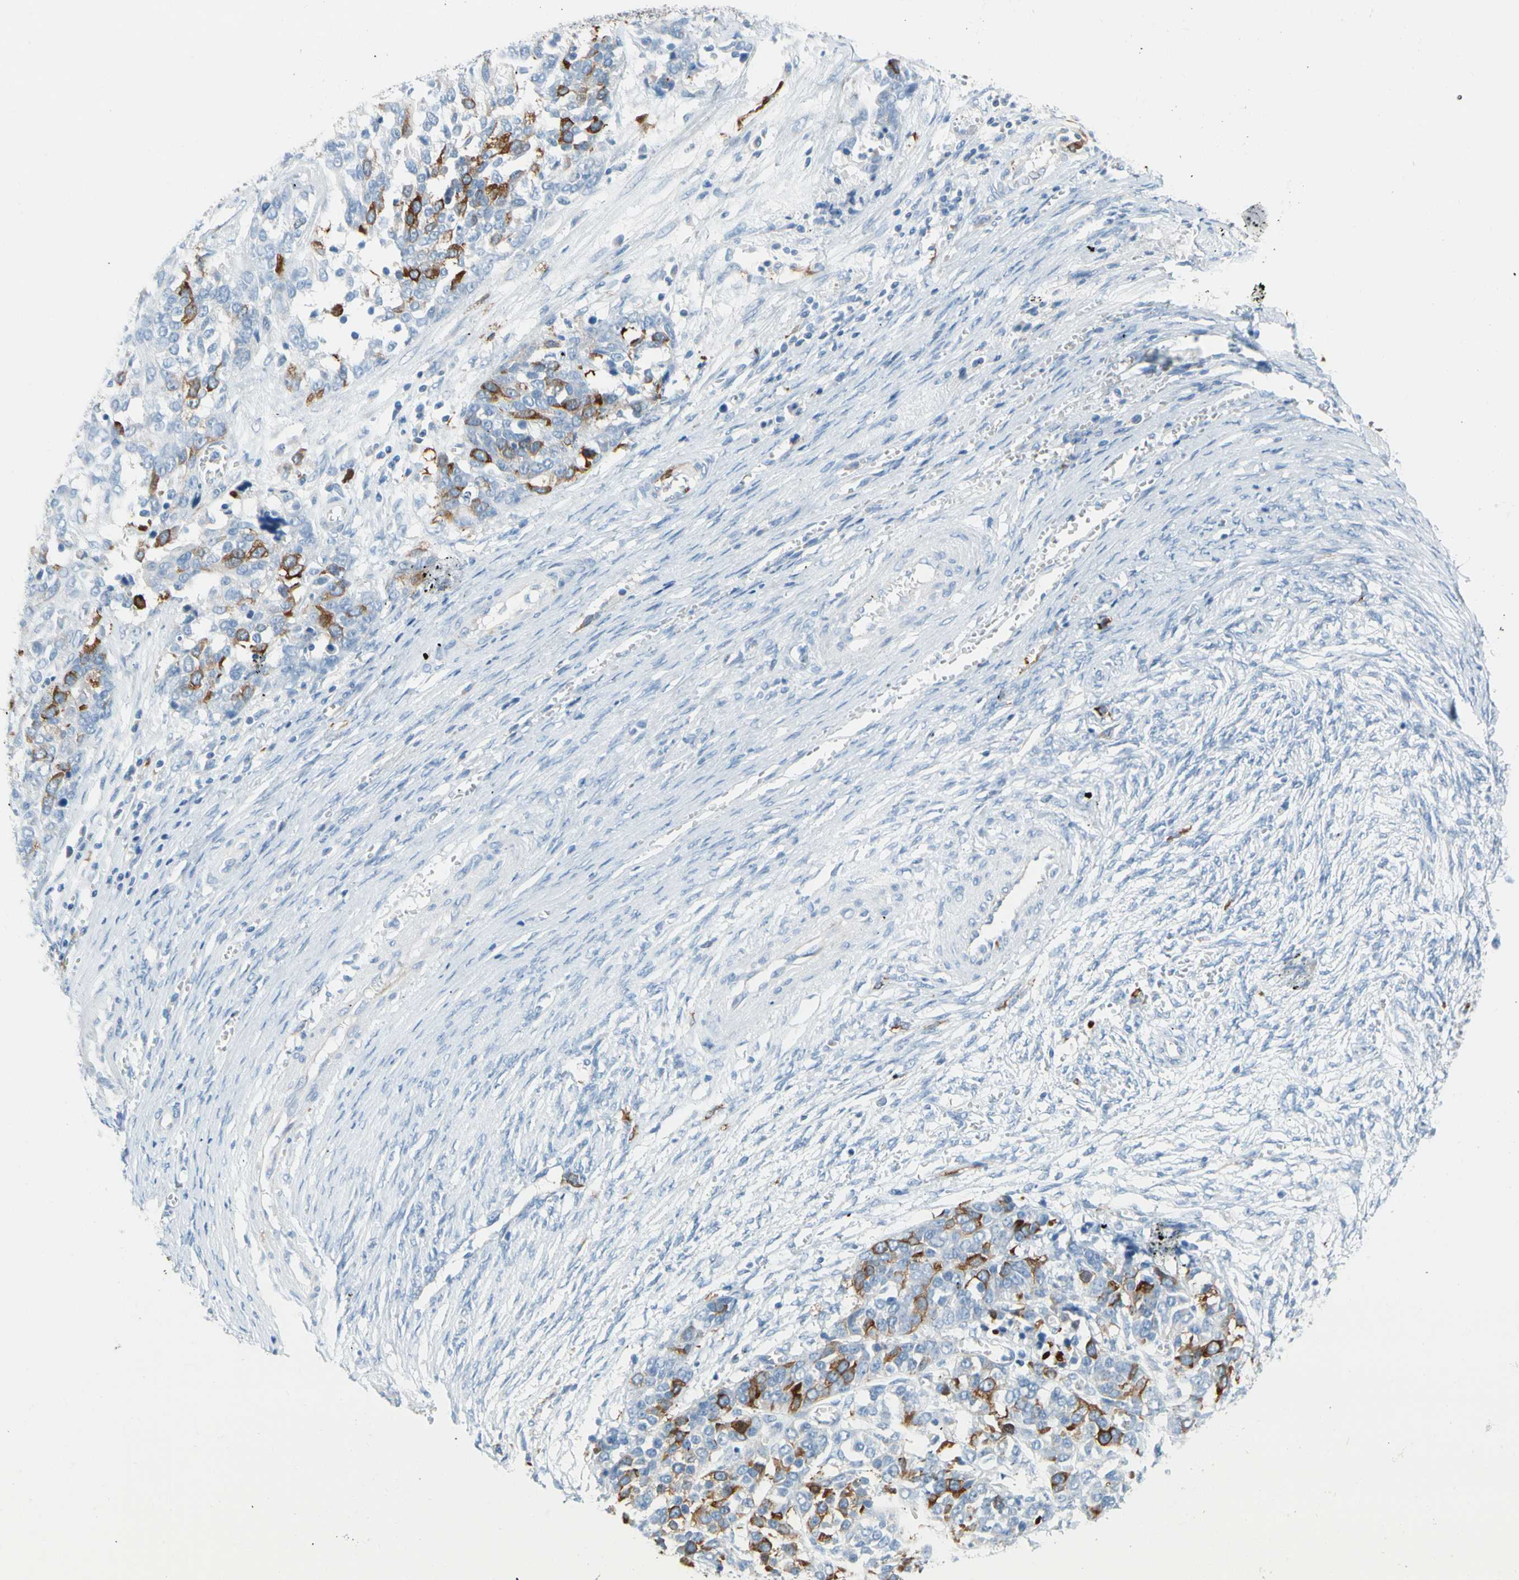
{"staining": {"intensity": "moderate", "quantity": "25%-75%", "location": "cytoplasmic/membranous"}, "tissue": "ovarian cancer", "cell_type": "Tumor cells", "image_type": "cancer", "snomed": [{"axis": "morphology", "description": "Cystadenocarcinoma, serous, NOS"}, {"axis": "topography", "description": "Ovary"}], "caption": "Protein expression analysis of human ovarian cancer (serous cystadenocarcinoma) reveals moderate cytoplasmic/membranous expression in about 25%-75% of tumor cells.", "gene": "TACC3", "patient": {"sex": "female", "age": 44}}